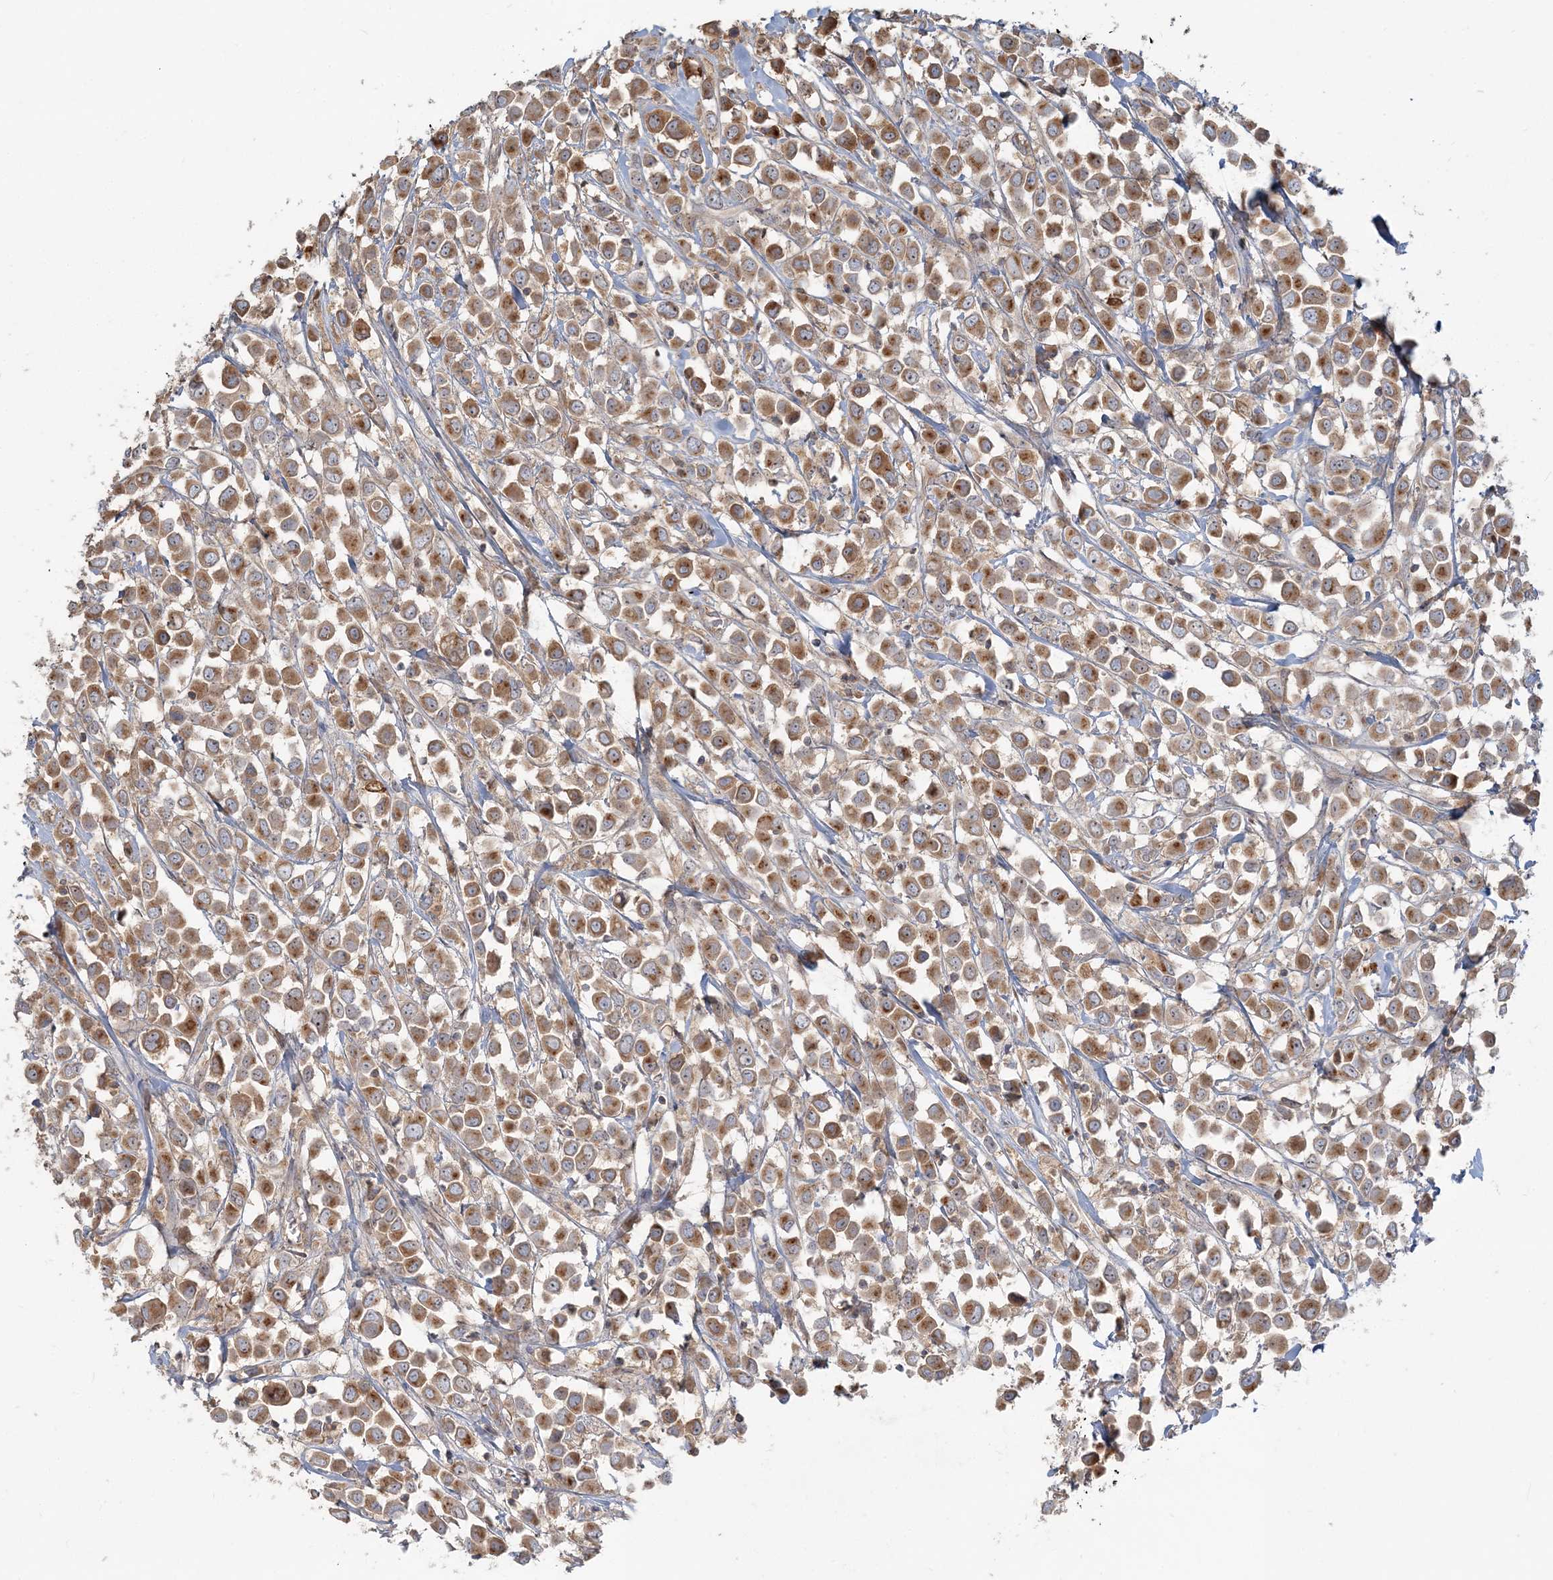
{"staining": {"intensity": "moderate", "quantity": ">75%", "location": "cytoplasmic/membranous"}, "tissue": "breast cancer", "cell_type": "Tumor cells", "image_type": "cancer", "snomed": [{"axis": "morphology", "description": "Duct carcinoma"}, {"axis": "topography", "description": "Breast"}], "caption": "The immunohistochemical stain labels moderate cytoplasmic/membranous expression in tumor cells of breast cancer tissue.", "gene": "AP1AR", "patient": {"sex": "female", "age": 61}}